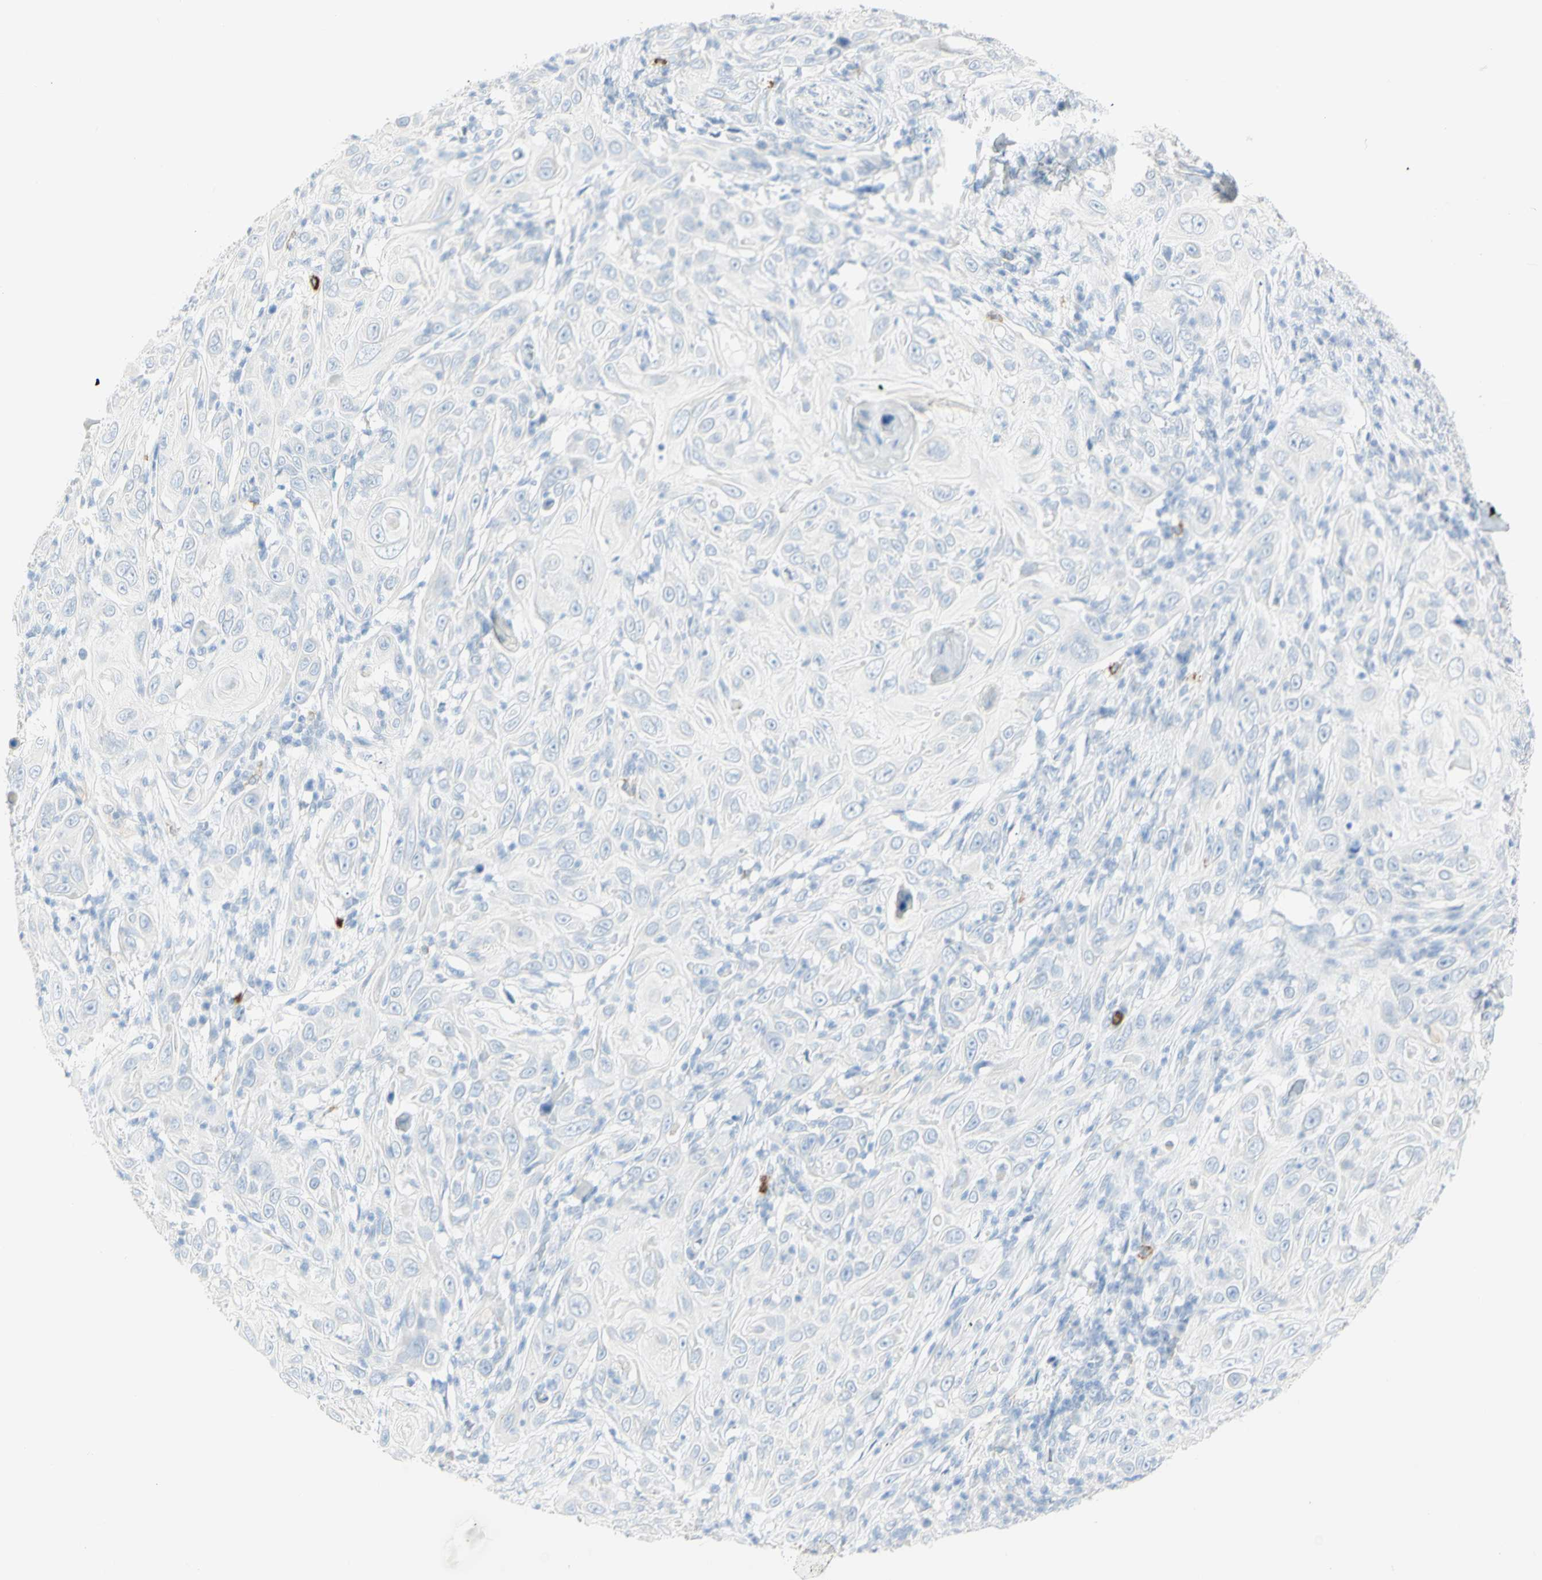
{"staining": {"intensity": "negative", "quantity": "none", "location": "none"}, "tissue": "skin cancer", "cell_type": "Tumor cells", "image_type": "cancer", "snomed": [{"axis": "morphology", "description": "Squamous cell carcinoma, NOS"}, {"axis": "topography", "description": "Skin"}], "caption": "The IHC micrograph has no significant staining in tumor cells of skin cancer tissue. The staining is performed using DAB (3,3'-diaminobenzidine) brown chromogen with nuclei counter-stained in using hematoxylin.", "gene": "LETM1", "patient": {"sex": "female", "age": 88}}